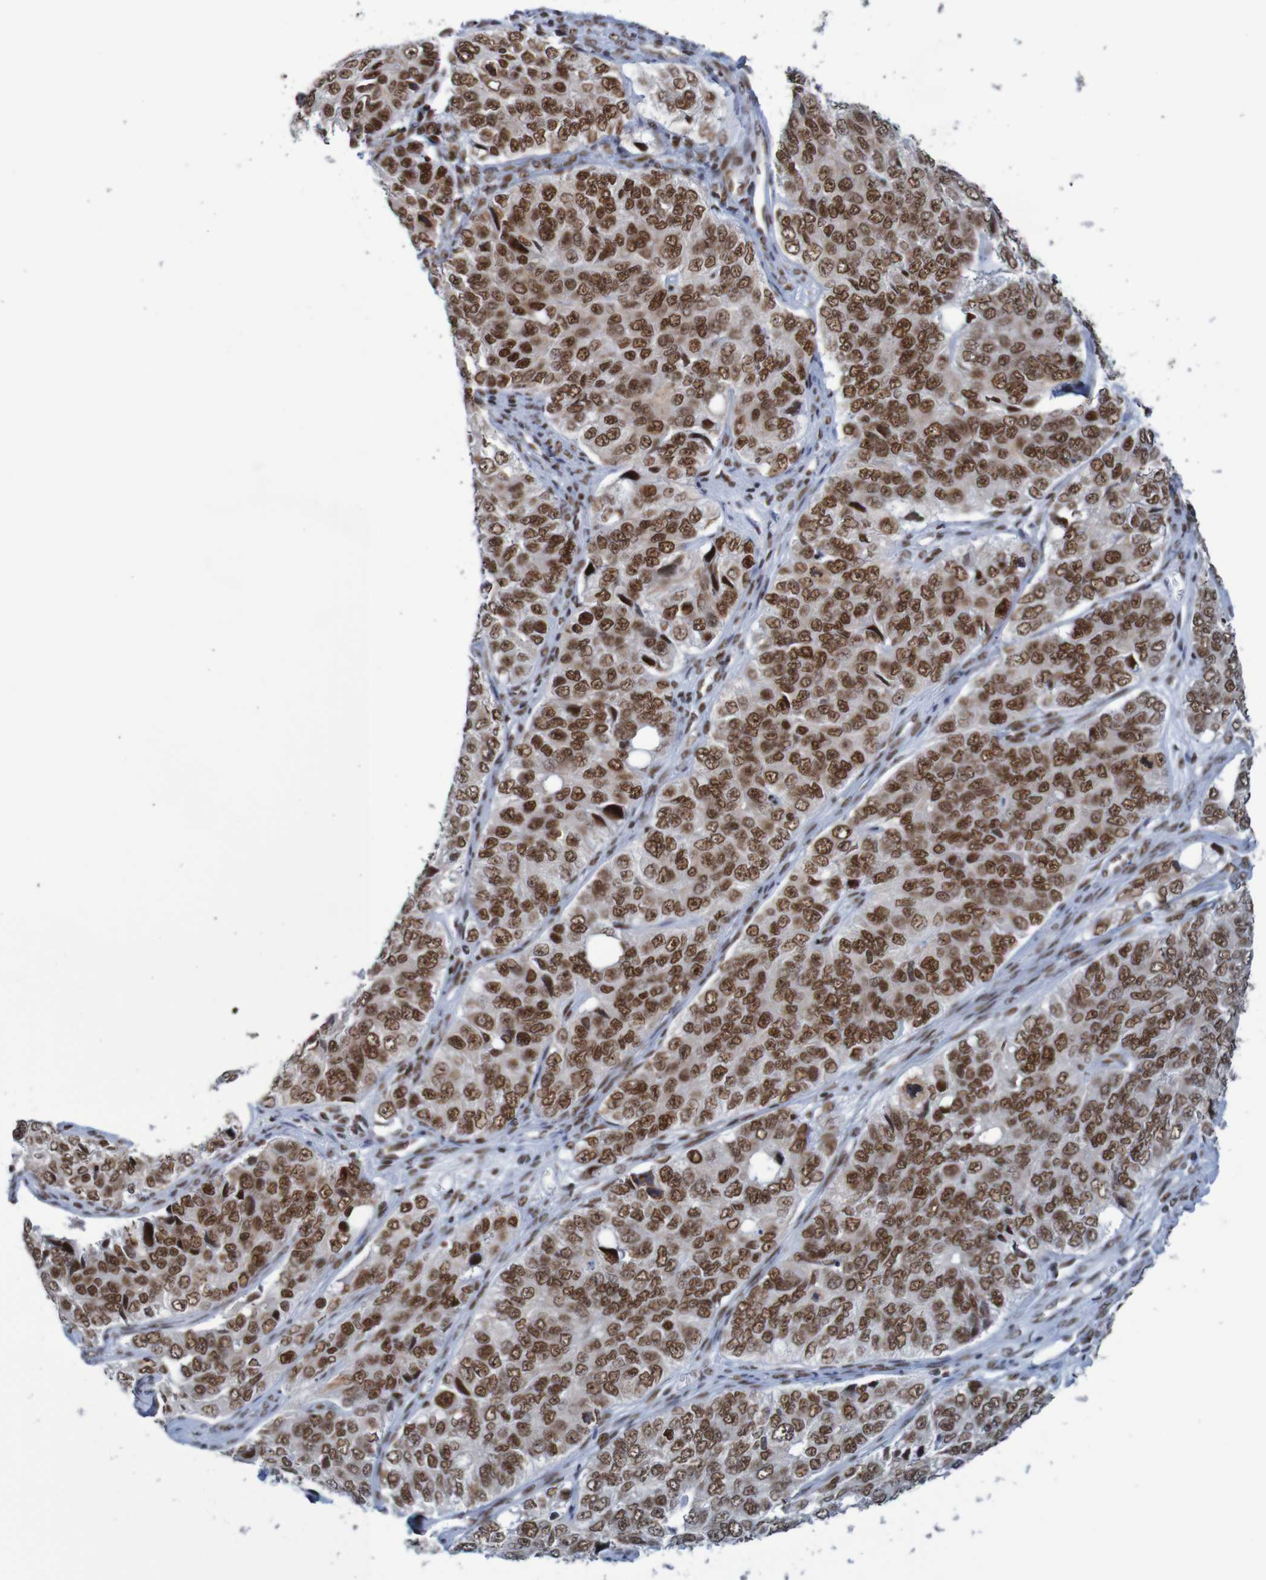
{"staining": {"intensity": "strong", "quantity": ">75%", "location": "nuclear"}, "tissue": "ovarian cancer", "cell_type": "Tumor cells", "image_type": "cancer", "snomed": [{"axis": "morphology", "description": "Carcinoma, endometroid"}, {"axis": "topography", "description": "Ovary"}], "caption": "Protein expression analysis of ovarian cancer (endometroid carcinoma) reveals strong nuclear expression in about >75% of tumor cells.", "gene": "THRAP3", "patient": {"sex": "female", "age": 51}}